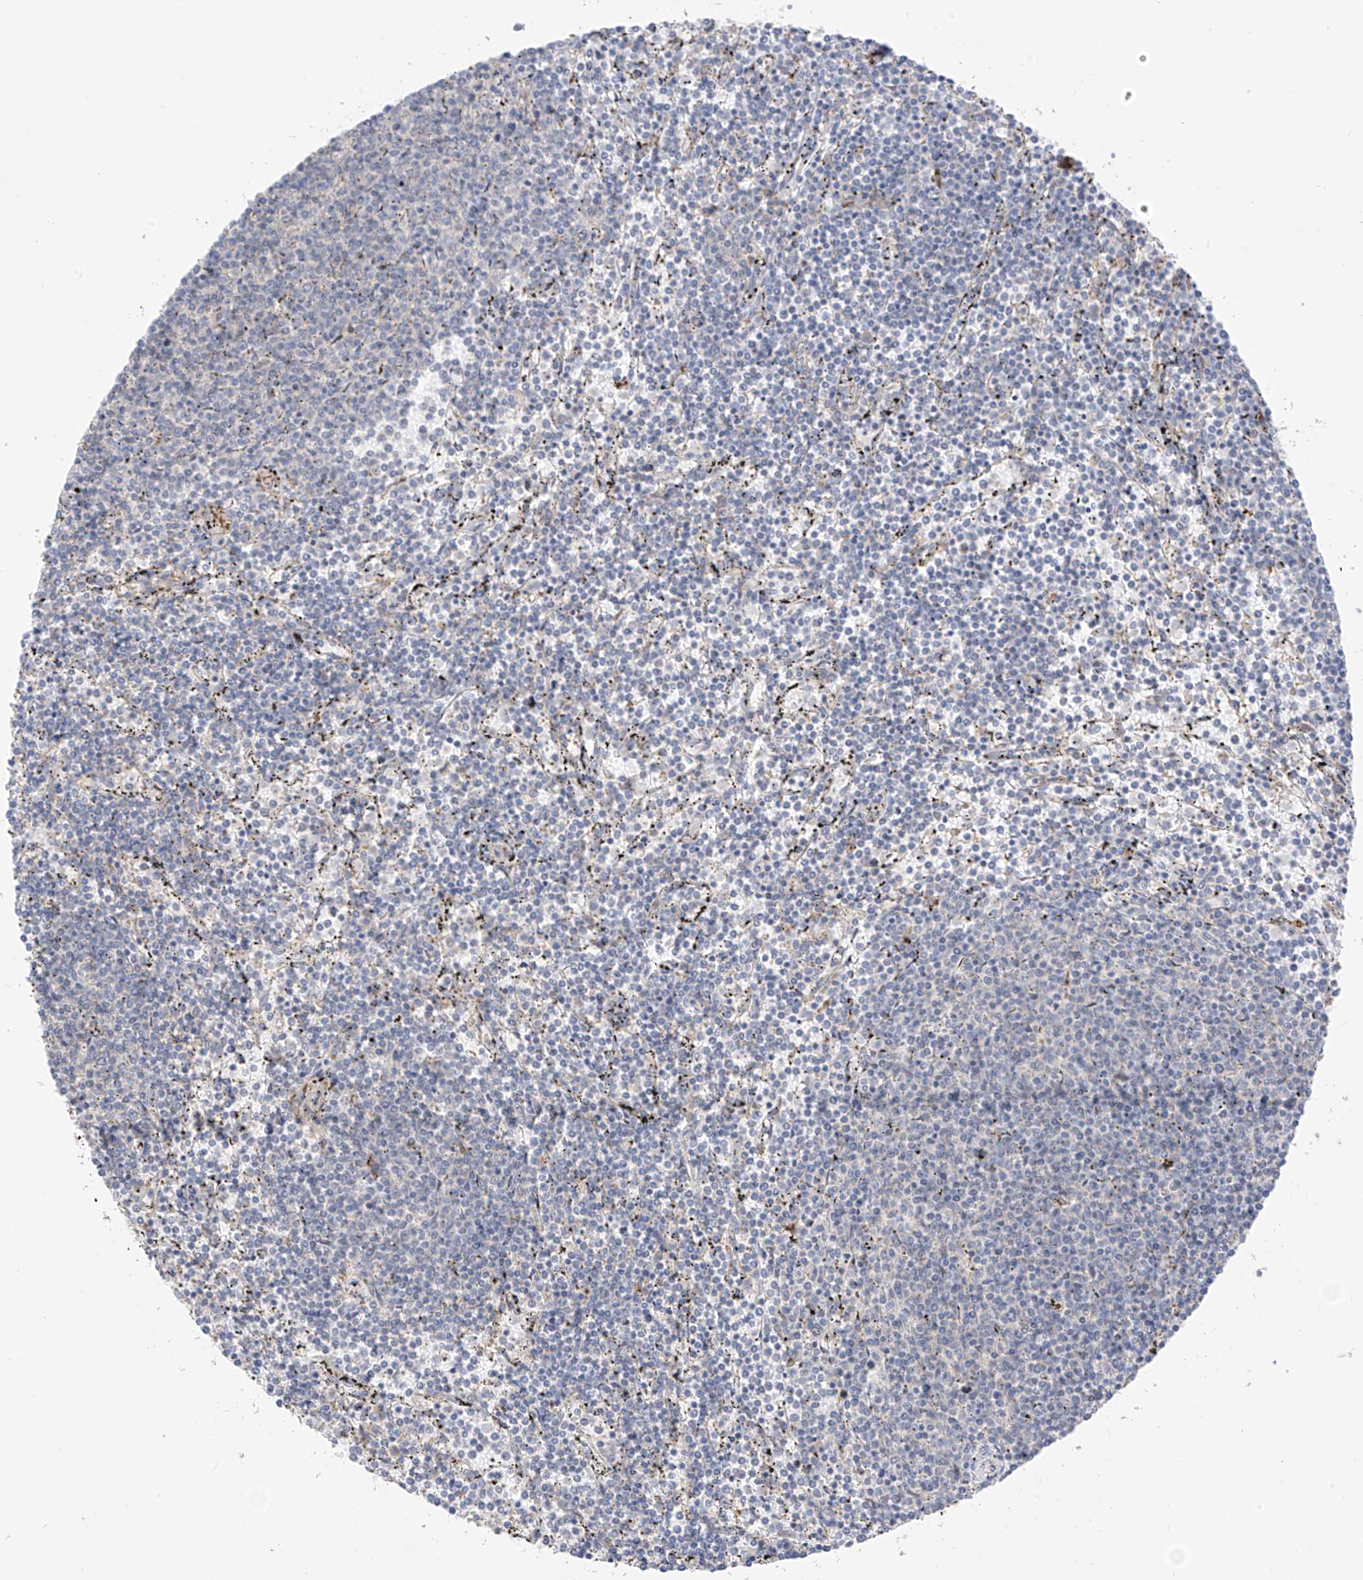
{"staining": {"intensity": "negative", "quantity": "none", "location": "none"}, "tissue": "lymphoma", "cell_type": "Tumor cells", "image_type": "cancer", "snomed": [{"axis": "morphology", "description": "Malignant lymphoma, non-Hodgkin's type, Low grade"}, {"axis": "topography", "description": "Spleen"}], "caption": "This is an IHC photomicrograph of malignant lymphoma, non-Hodgkin's type (low-grade). There is no positivity in tumor cells.", "gene": "NALCN", "patient": {"sex": "female", "age": 50}}